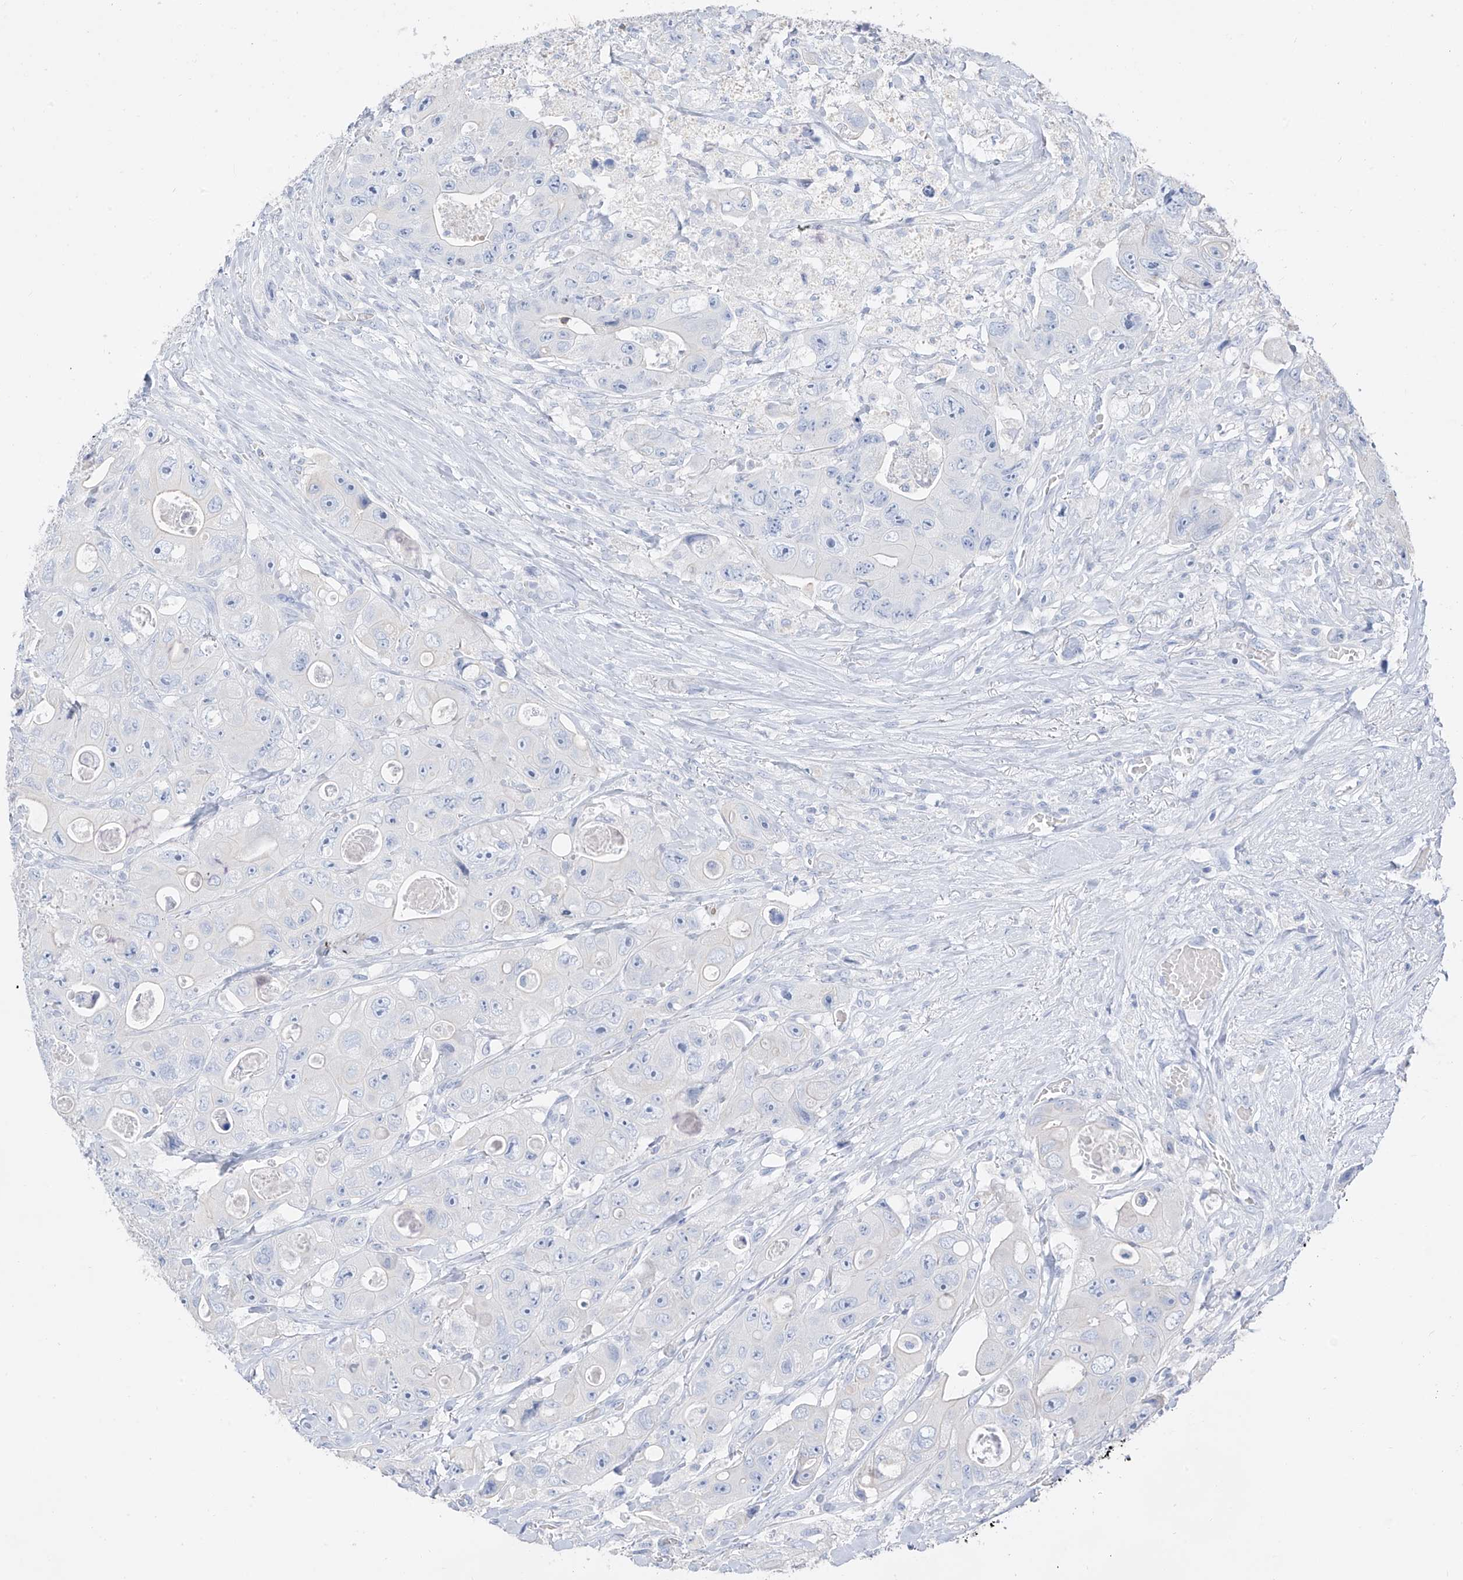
{"staining": {"intensity": "negative", "quantity": "none", "location": "none"}, "tissue": "colorectal cancer", "cell_type": "Tumor cells", "image_type": "cancer", "snomed": [{"axis": "morphology", "description": "Adenocarcinoma, NOS"}, {"axis": "topography", "description": "Colon"}], "caption": "The histopathology image displays no significant staining in tumor cells of colorectal cancer (adenocarcinoma). The staining is performed using DAB (3,3'-diaminobenzidine) brown chromogen with nuclei counter-stained in using hematoxylin.", "gene": "PAFAH1B3", "patient": {"sex": "female", "age": 46}}